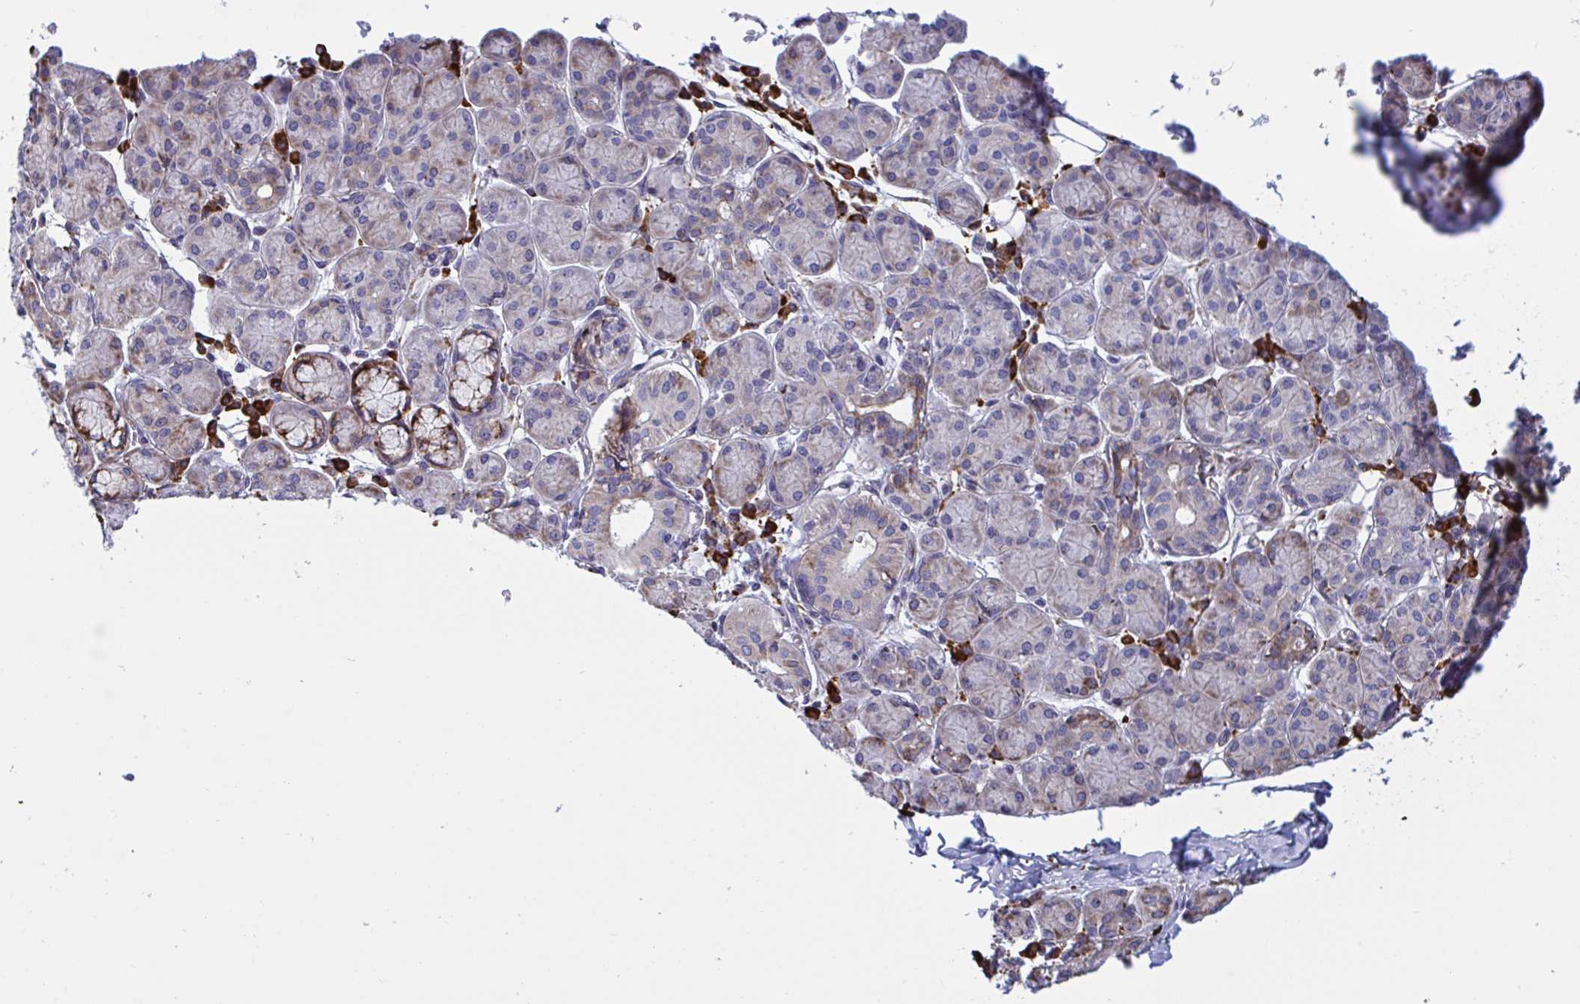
{"staining": {"intensity": "moderate", "quantity": "<25%", "location": "cytoplasmic/membranous"}, "tissue": "salivary gland", "cell_type": "Glandular cells", "image_type": "normal", "snomed": [{"axis": "morphology", "description": "Normal tissue, NOS"}, {"axis": "morphology", "description": "Inflammation, NOS"}, {"axis": "topography", "description": "Lymph node"}, {"axis": "topography", "description": "Salivary gland"}], "caption": "A brown stain highlights moderate cytoplasmic/membranous staining of a protein in glandular cells of benign human salivary gland. (Stains: DAB (3,3'-diaminobenzidine) in brown, nuclei in blue, Microscopy: brightfield microscopy at high magnification).", "gene": "PEAK3", "patient": {"sex": "male", "age": 3}}